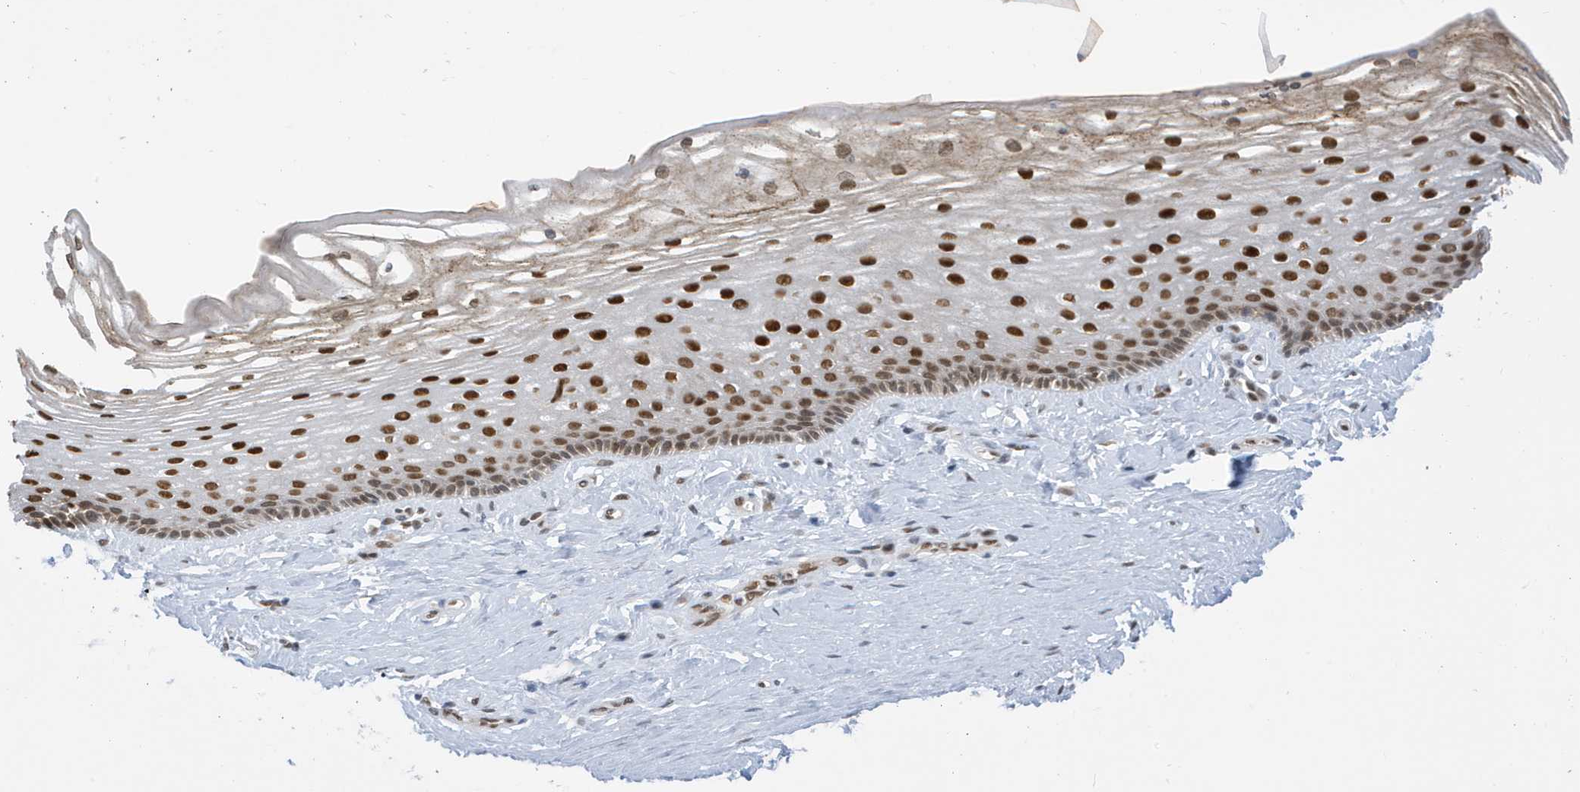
{"staining": {"intensity": "strong", "quantity": ">75%", "location": "nuclear"}, "tissue": "vagina", "cell_type": "Squamous epithelial cells", "image_type": "normal", "snomed": [{"axis": "morphology", "description": "Normal tissue, NOS"}, {"axis": "topography", "description": "Vagina"}], "caption": "This photomicrograph demonstrates normal vagina stained with immunohistochemistry (IHC) to label a protein in brown. The nuclear of squamous epithelial cells show strong positivity for the protein. Nuclei are counter-stained blue.", "gene": "PCYT1A", "patient": {"sex": "female", "age": 46}}